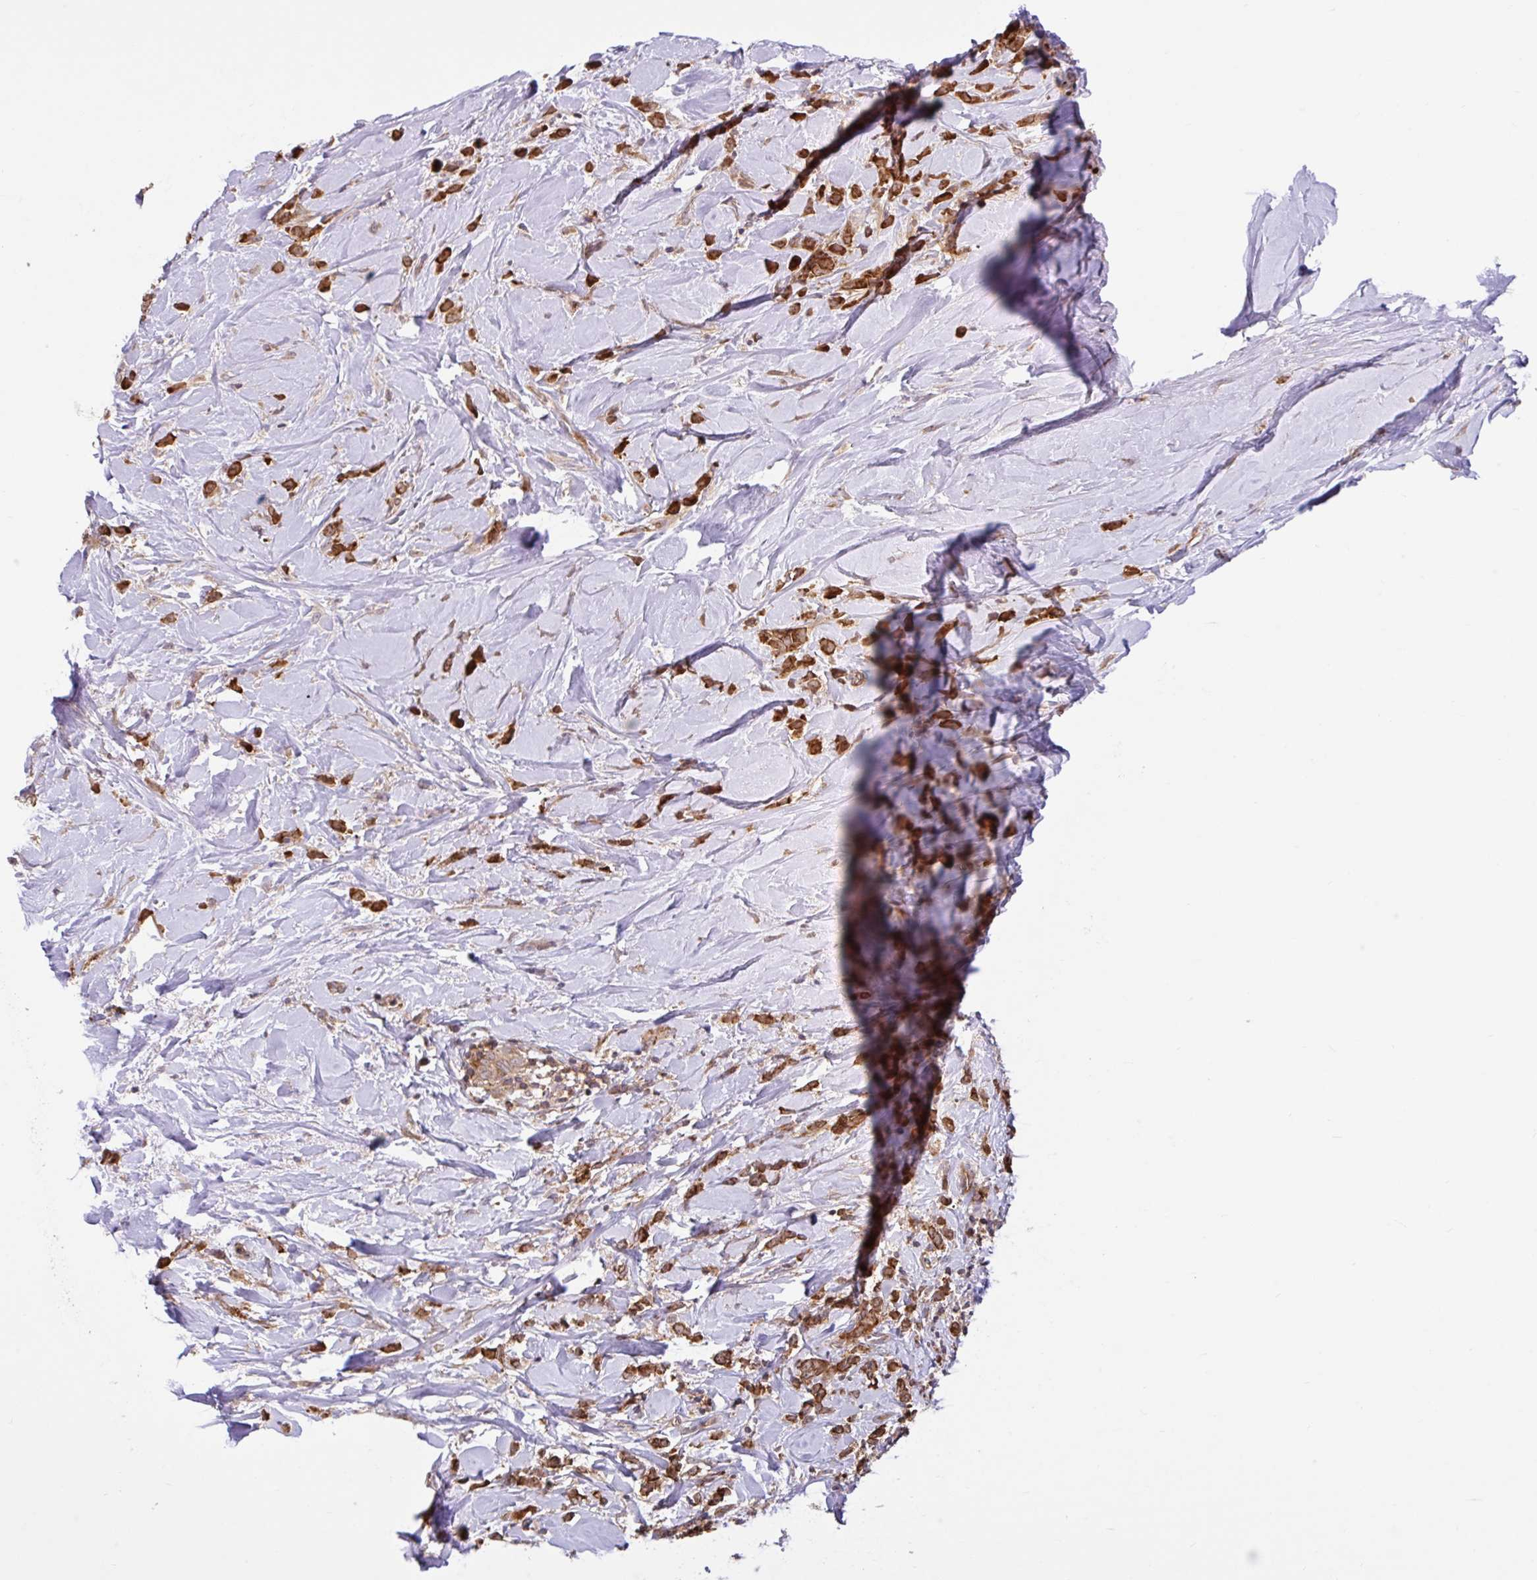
{"staining": {"intensity": "strong", "quantity": ">75%", "location": "cytoplasmic/membranous"}, "tissue": "breast cancer", "cell_type": "Tumor cells", "image_type": "cancer", "snomed": [{"axis": "morphology", "description": "Duct carcinoma"}, {"axis": "topography", "description": "Breast"}], "caption": "Breast intraductal carcinoma stained with DAB immunohistochemistry displays high levels of strong cytoplasmic/membranous staining in approximately >75% of tumor cells. (IHC, brightfield microscopy, high magnification).", "gene": "NTPCR", "patient": {"sex": "female", "age": 80}}